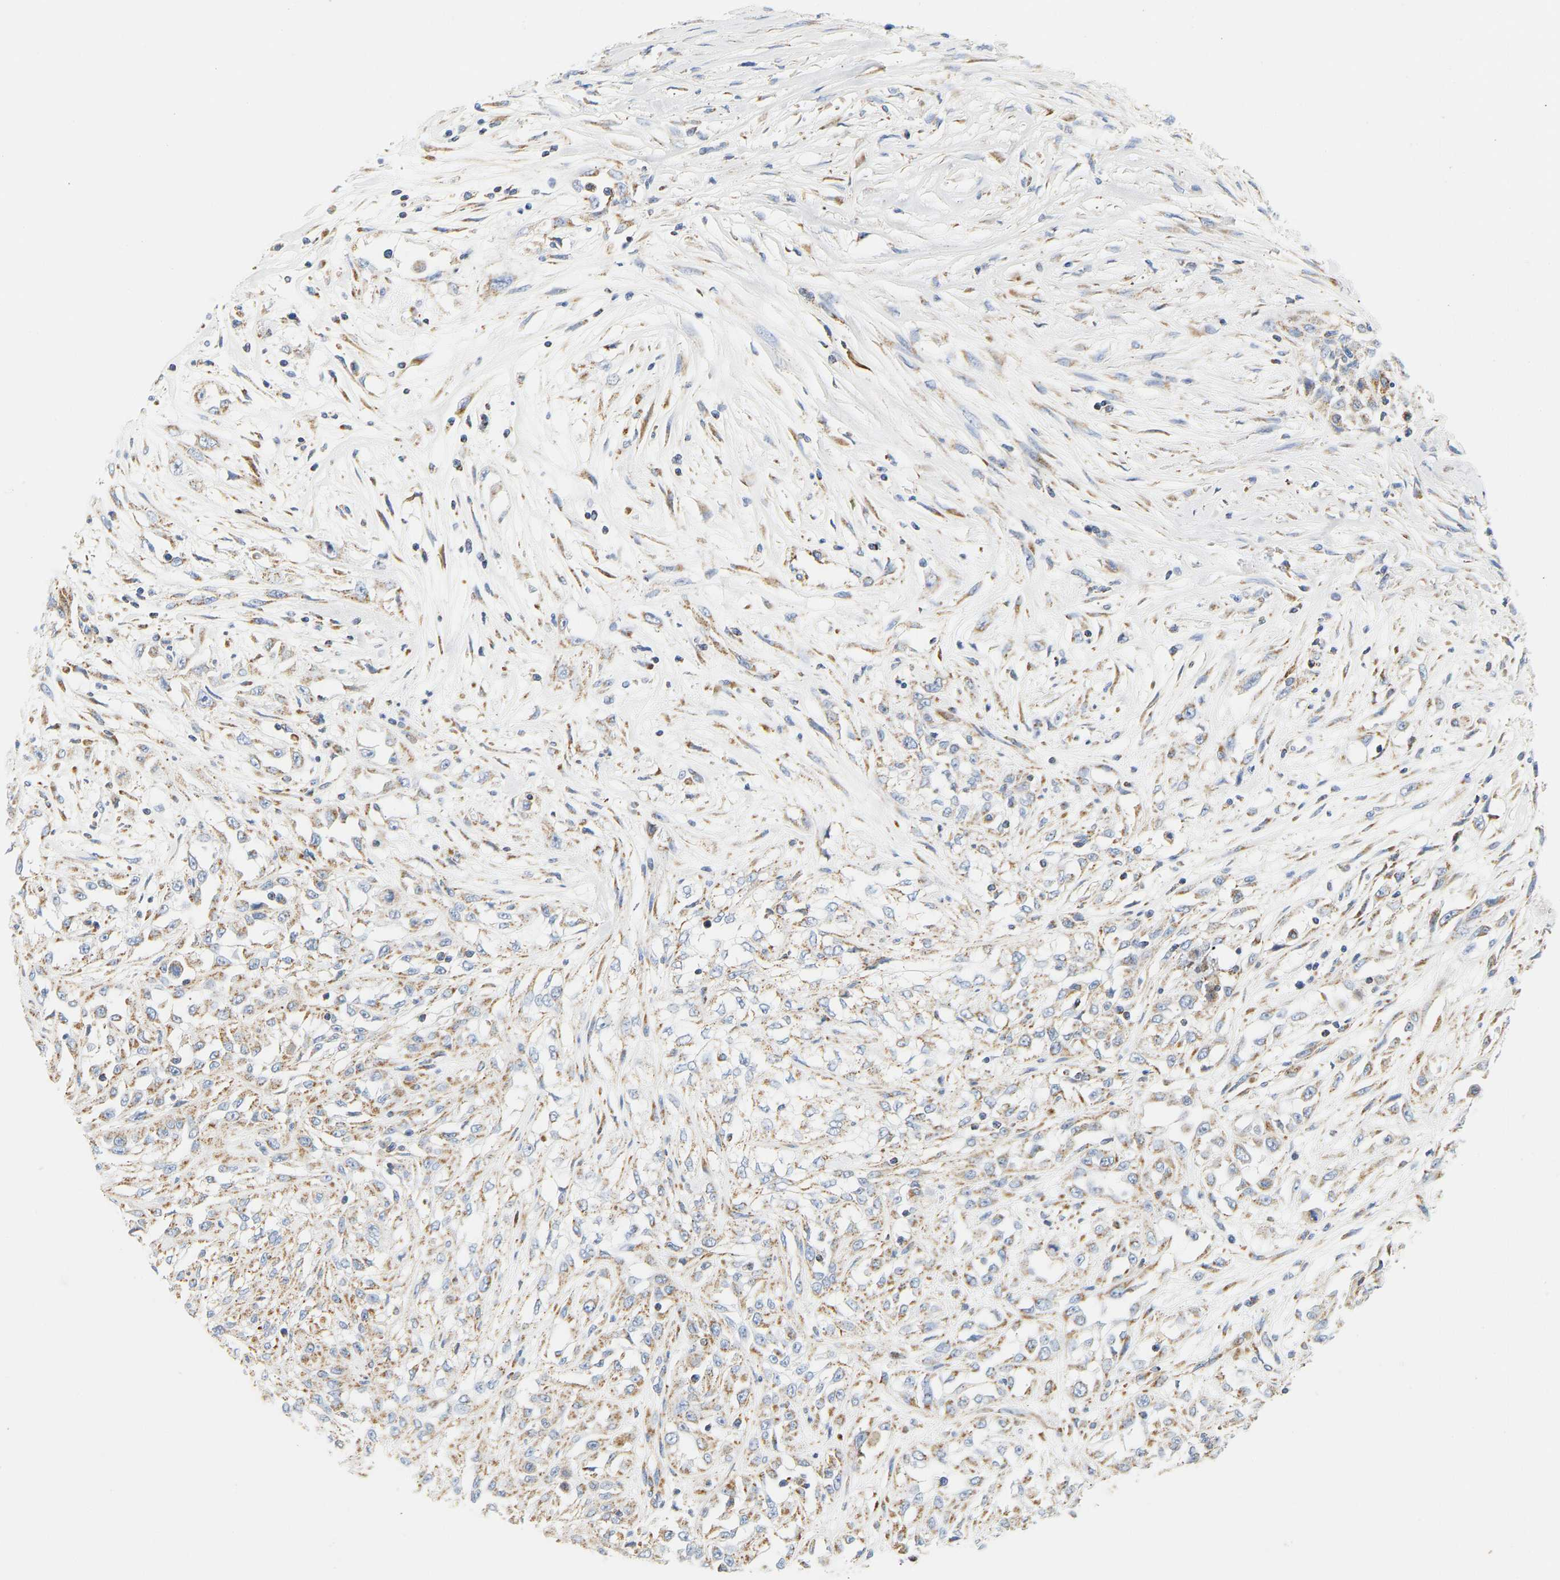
{"staining": {"intensity": "moderate", "quantity": ">75%", "location": "cytoplasmic/membranous"}, "tissue": "skin cancer", "cell_type": "Tumor cells", "image_type": "cancer", "snomed": [{"axis": "morphology", "description": "Squamous cell carcinoma, NOS"}, {"axis": "morphology", "description": "Squamous cell carcinoma, metastatic, NOS"}, {"axis": "topography", "description": "Skin"}, {"axis": "topography", "description": "Lymph node"}], "caption": "Human skin cancer (metastatic squamous cell carcinoma) stained with a protein marker reveals moderate staining in tumor cells.", "gene": "GRPEL2", "patient": {"sex": "male", "age": 75}}